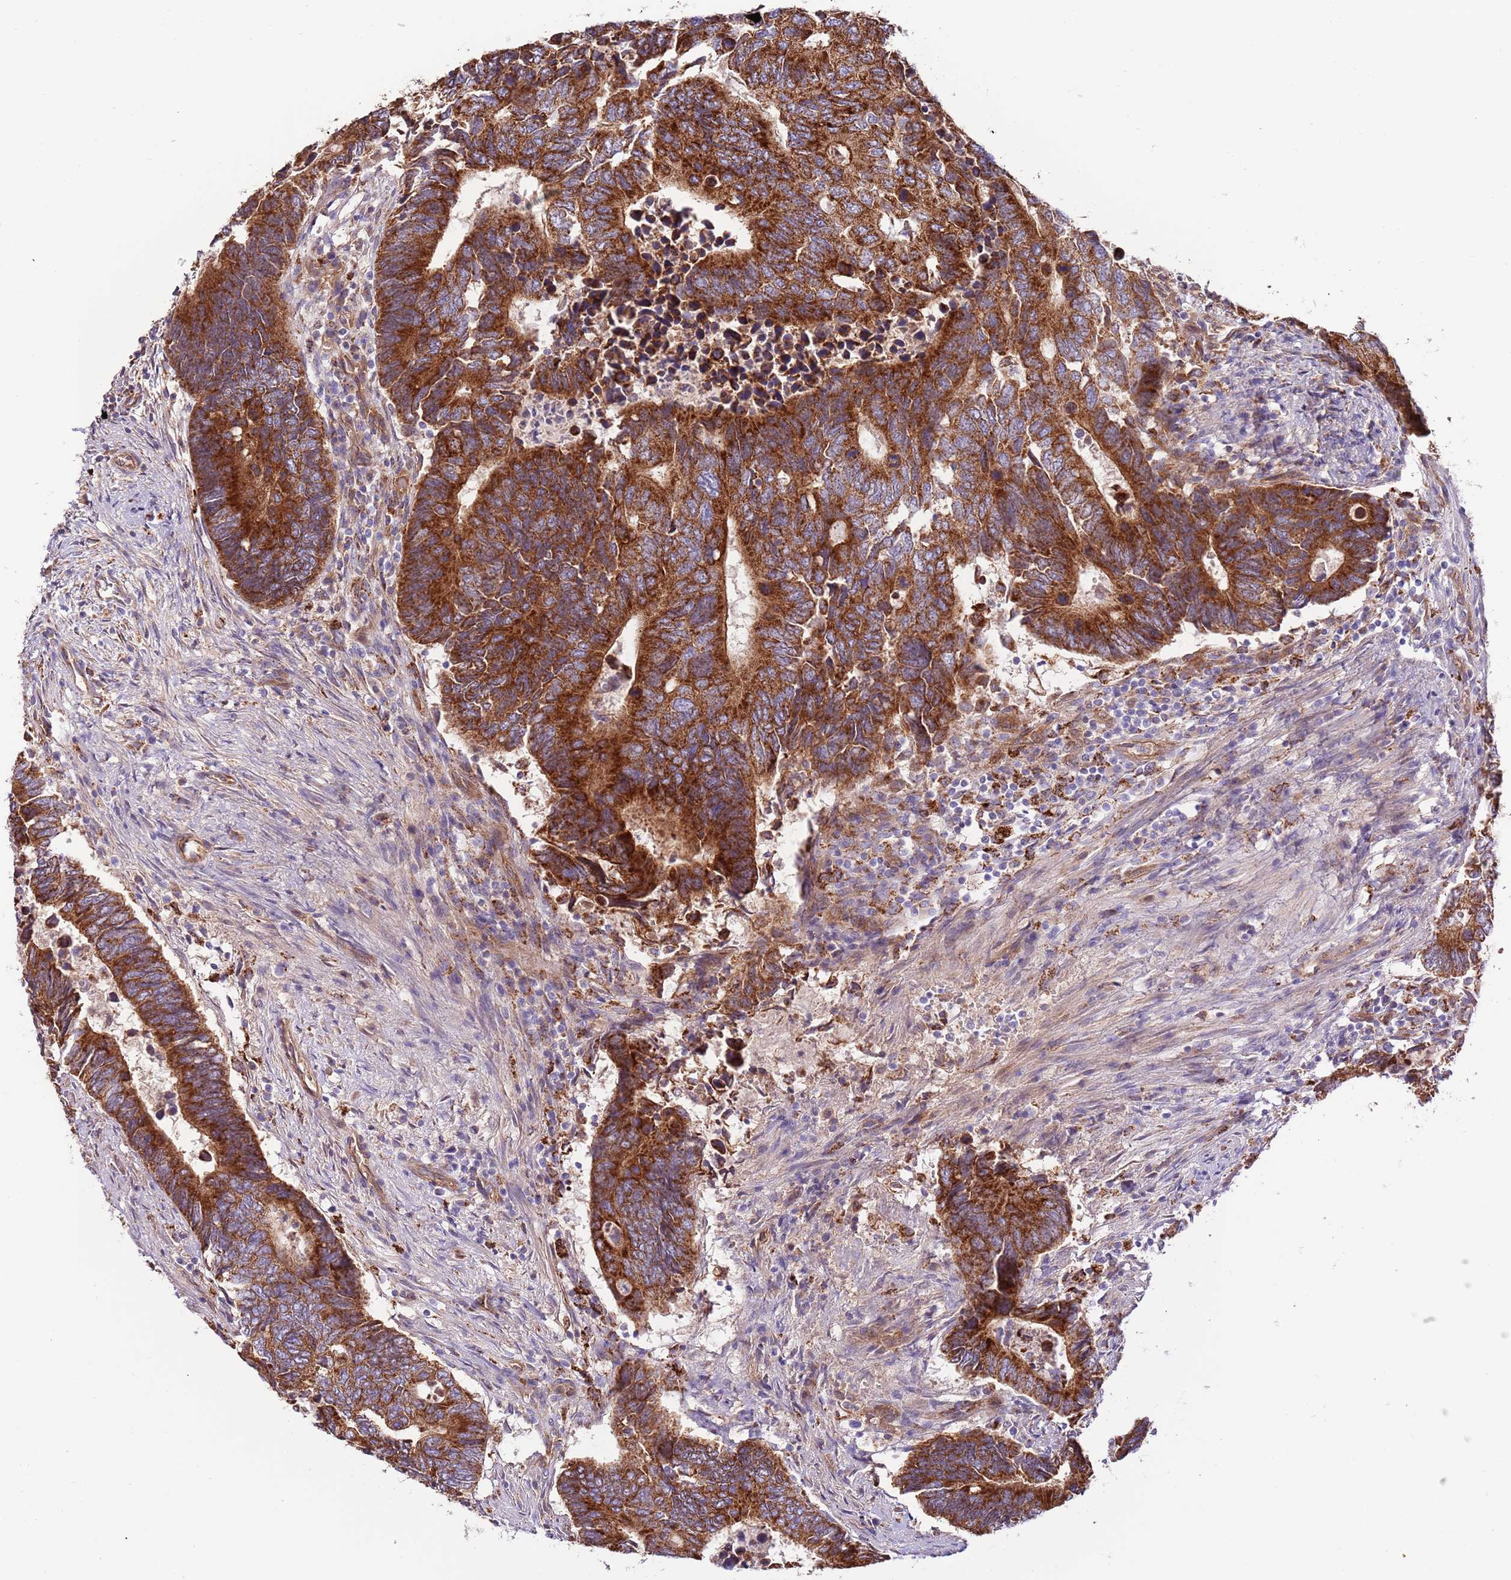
{"staining": {"intensity": "strong", "quantity": ">75%", "location": "cytoplasmic/membranous"}, "tissue": "colorectal cancer", "cell_type": "Tumor cells", "image_type": "cancer", "snomed": [{"axis": "morphology", "description": "Adenocarcinoma, NOS"}, {"axis": "topography", "description": "Colon"}], "caption": "A high amount of strong cytoplasmic/membranous positivity is seen in approximately >75% of tumor cells in colorectal cancer tissue.", "gene": "DOCK6", "patient": {"sex": "male", "age": 87}}